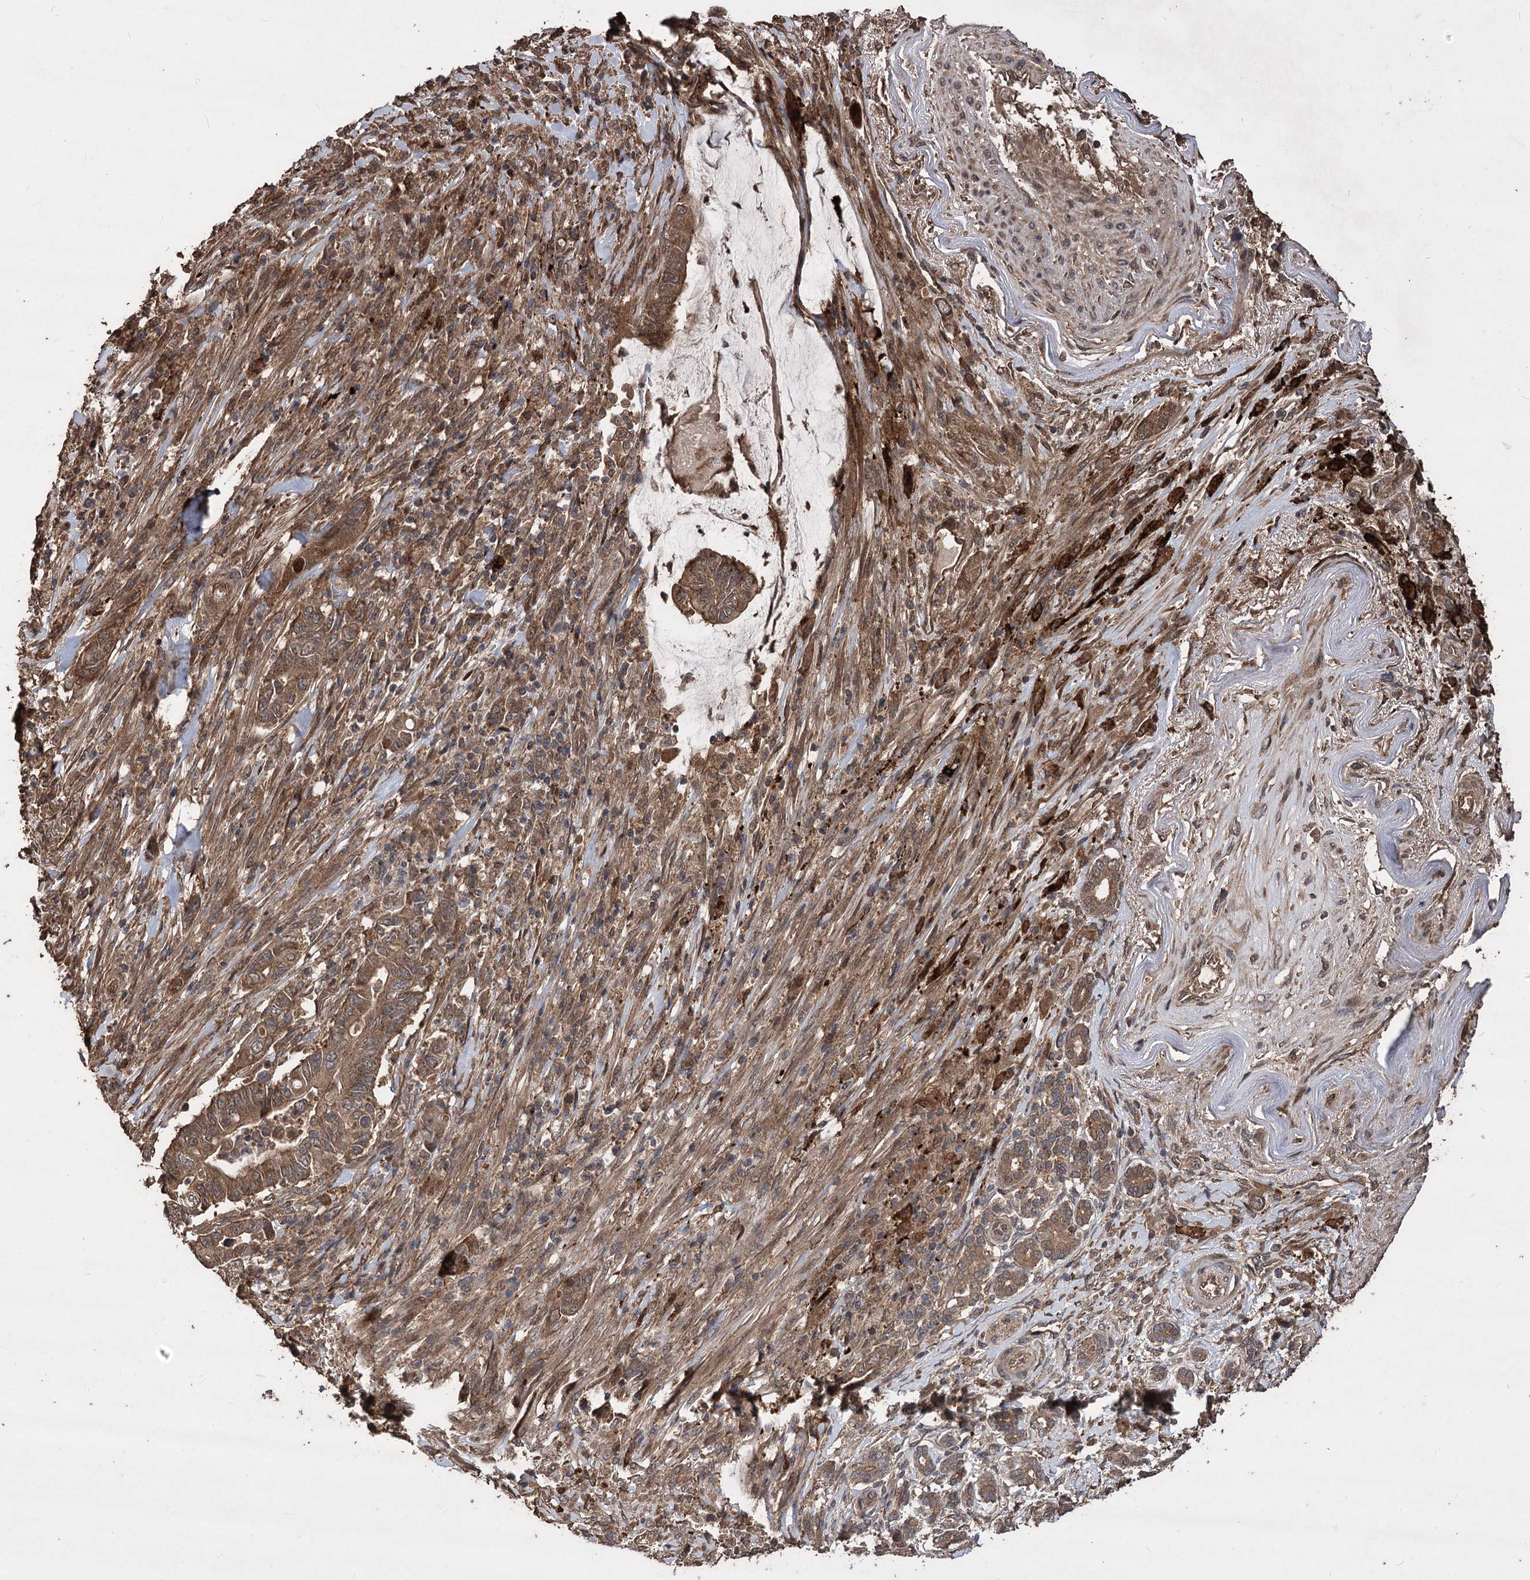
{"staining": {"intensity": "moderate", "quantity": ">75%", "location": "cytoplasmic/membranous"}, "tissue": "pancreatic cancer", "cell_type": "Tumor cells", "image_type": "cancer", "snomed": [{"axis": "morphology", "description": "Adenocarcinoma, NOS"}, {"axis": "topography", "description": "Pancreas"}], "caption": "The photomicrograph reveals staining of pancreatic cancer, revealing moderate cytoplasmic/membranous protein positivity (brown color) within tumor cells. The staining is performed using DAB (3,3'-diaminobenzidine) brown chromogen to label protein expression. The nuclei are counter-stained blue using hematoxylin.", "gene": "RASSF3", "patient": {"sex": "male", "age": 68}}